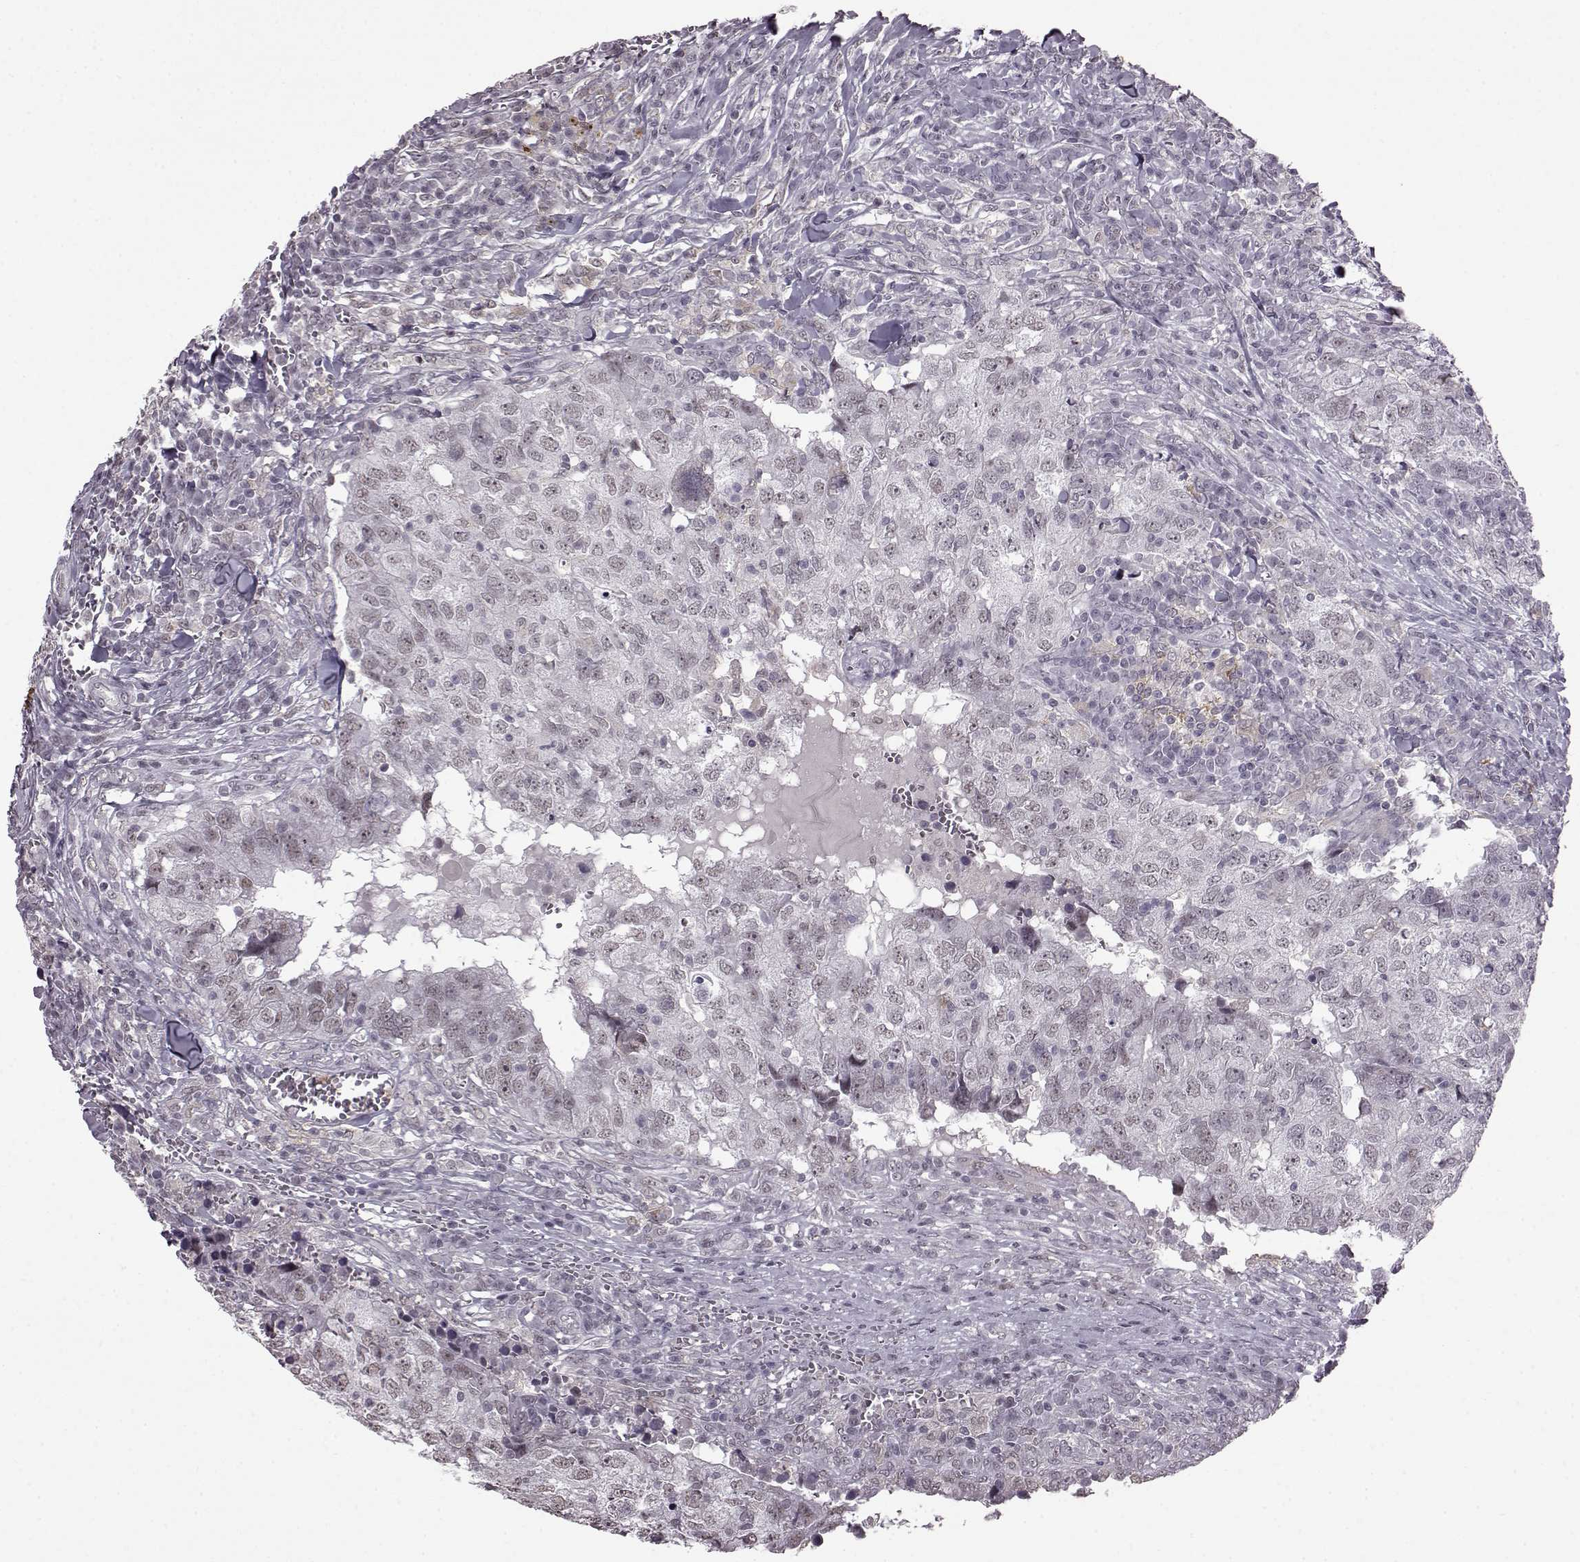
{"staining": {"intensity": "negative", "quantity": "none", "location": "none"}, "tissue": "breast cancer", "cell_type": "Tumor cells", "image_type": "cancer", "snomed": [{"axis": "morphology", "description": "Duct carcinoma"}, {"axis": "topography", "description": "Breast"}], "caption": "The IHC micrograph has no significant staining in tumor cells of breast invasive ductal carcinoma tissue. Nuclei are stained in blue.", "gene": "SLC28A2", "patient": {"sex": "female", "age": 30}}